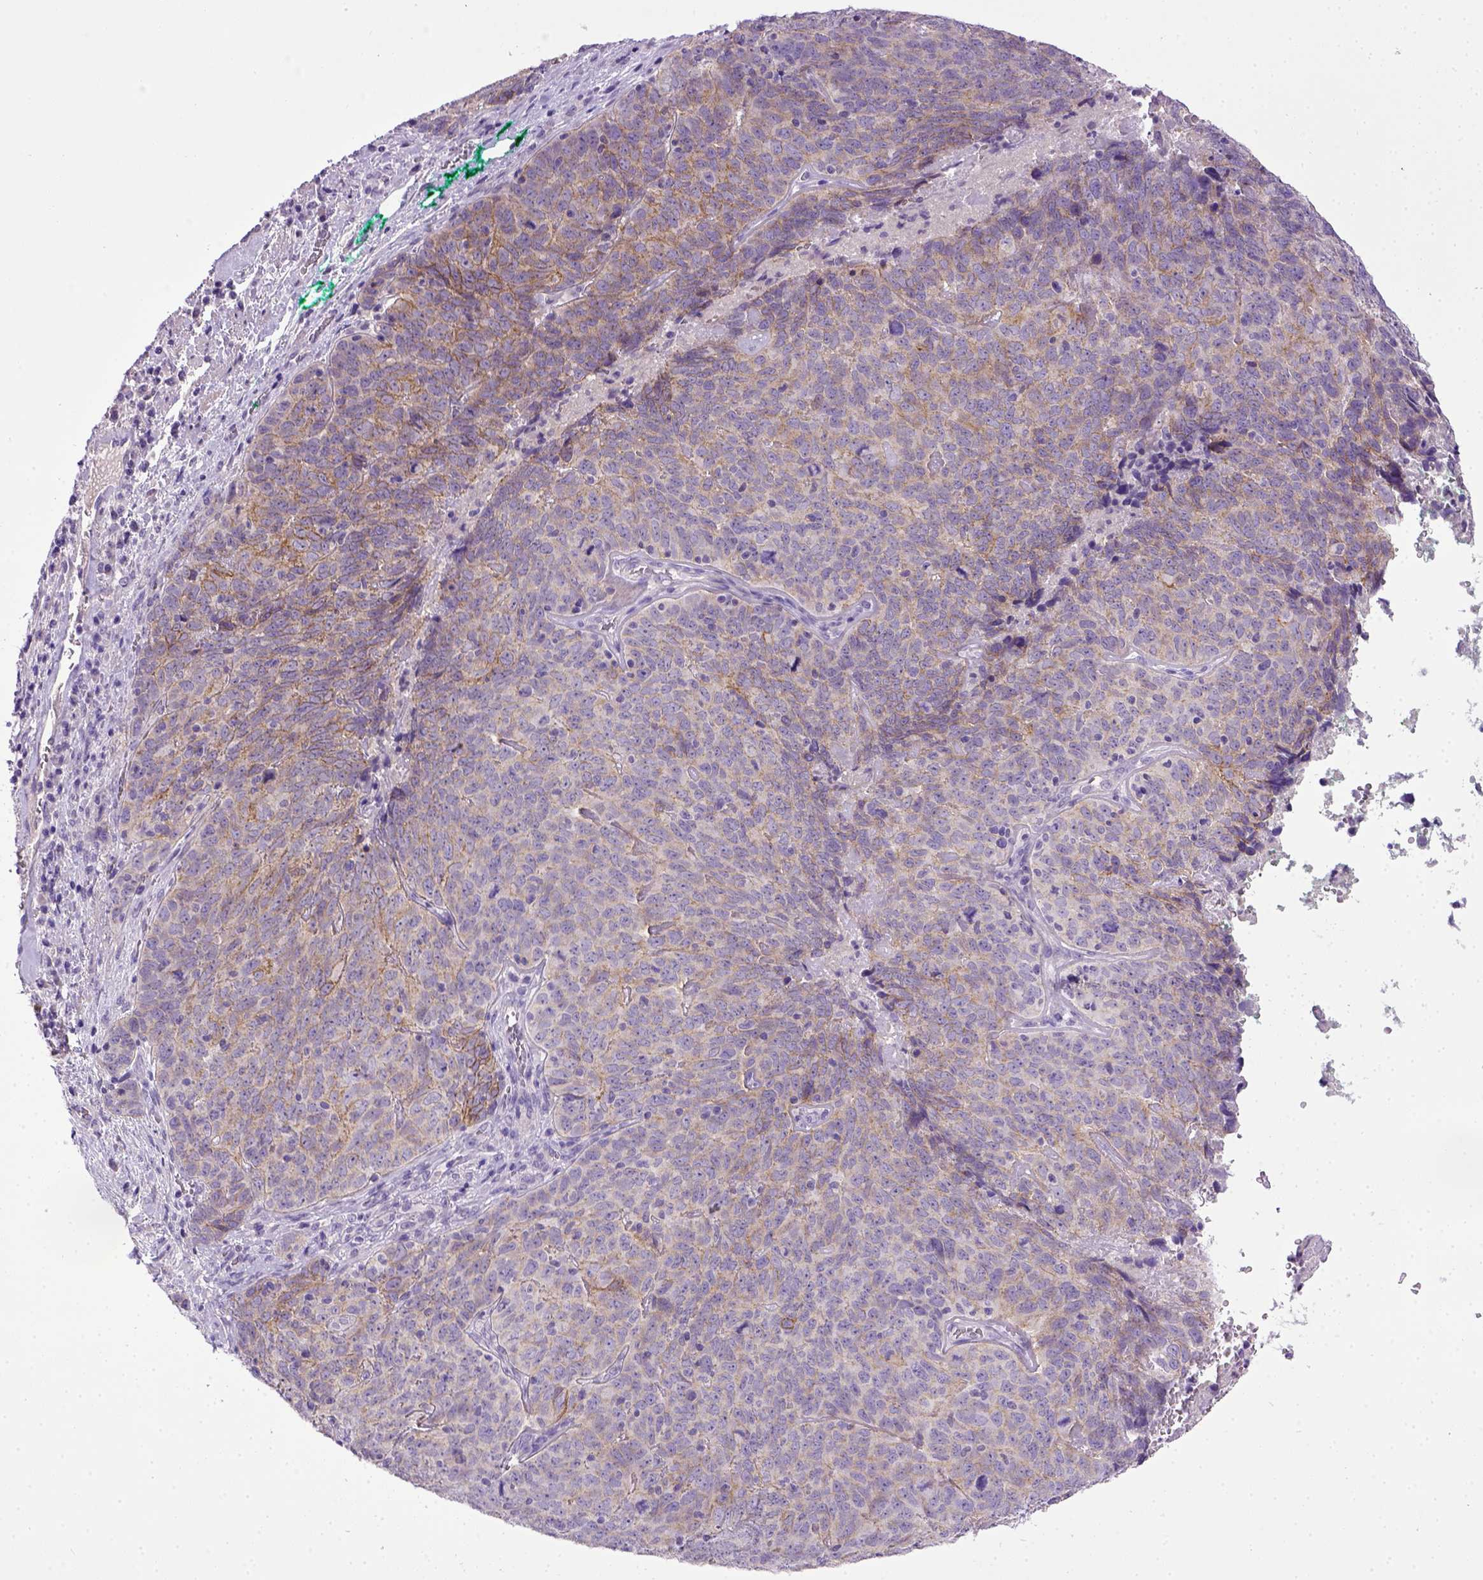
{"staining": {"intensity": "weak", "quantity": "25%-75%", "location": "cytoplasmic/membranous"}, "tissue": "skin cancer", "cell_type": "Tumor cells", "image_type": "cancer", "snomed": [{"axis": "morphology", "description": "Squamous cell carcinoma, NOS"}, {"axis": "topography", "description": "Skin"}, {"axis": "topography", "description": "Anal"}], "caption": "The micrograph exhibits immunohistochemical staining of skin squamous cell carcinoma. There is weak cytoplasmic/membranous positivity is present in approximately 25%-75% of tumor cells.", "gene": "CDH1", "patient": {"sex": "female", "age": 51}}